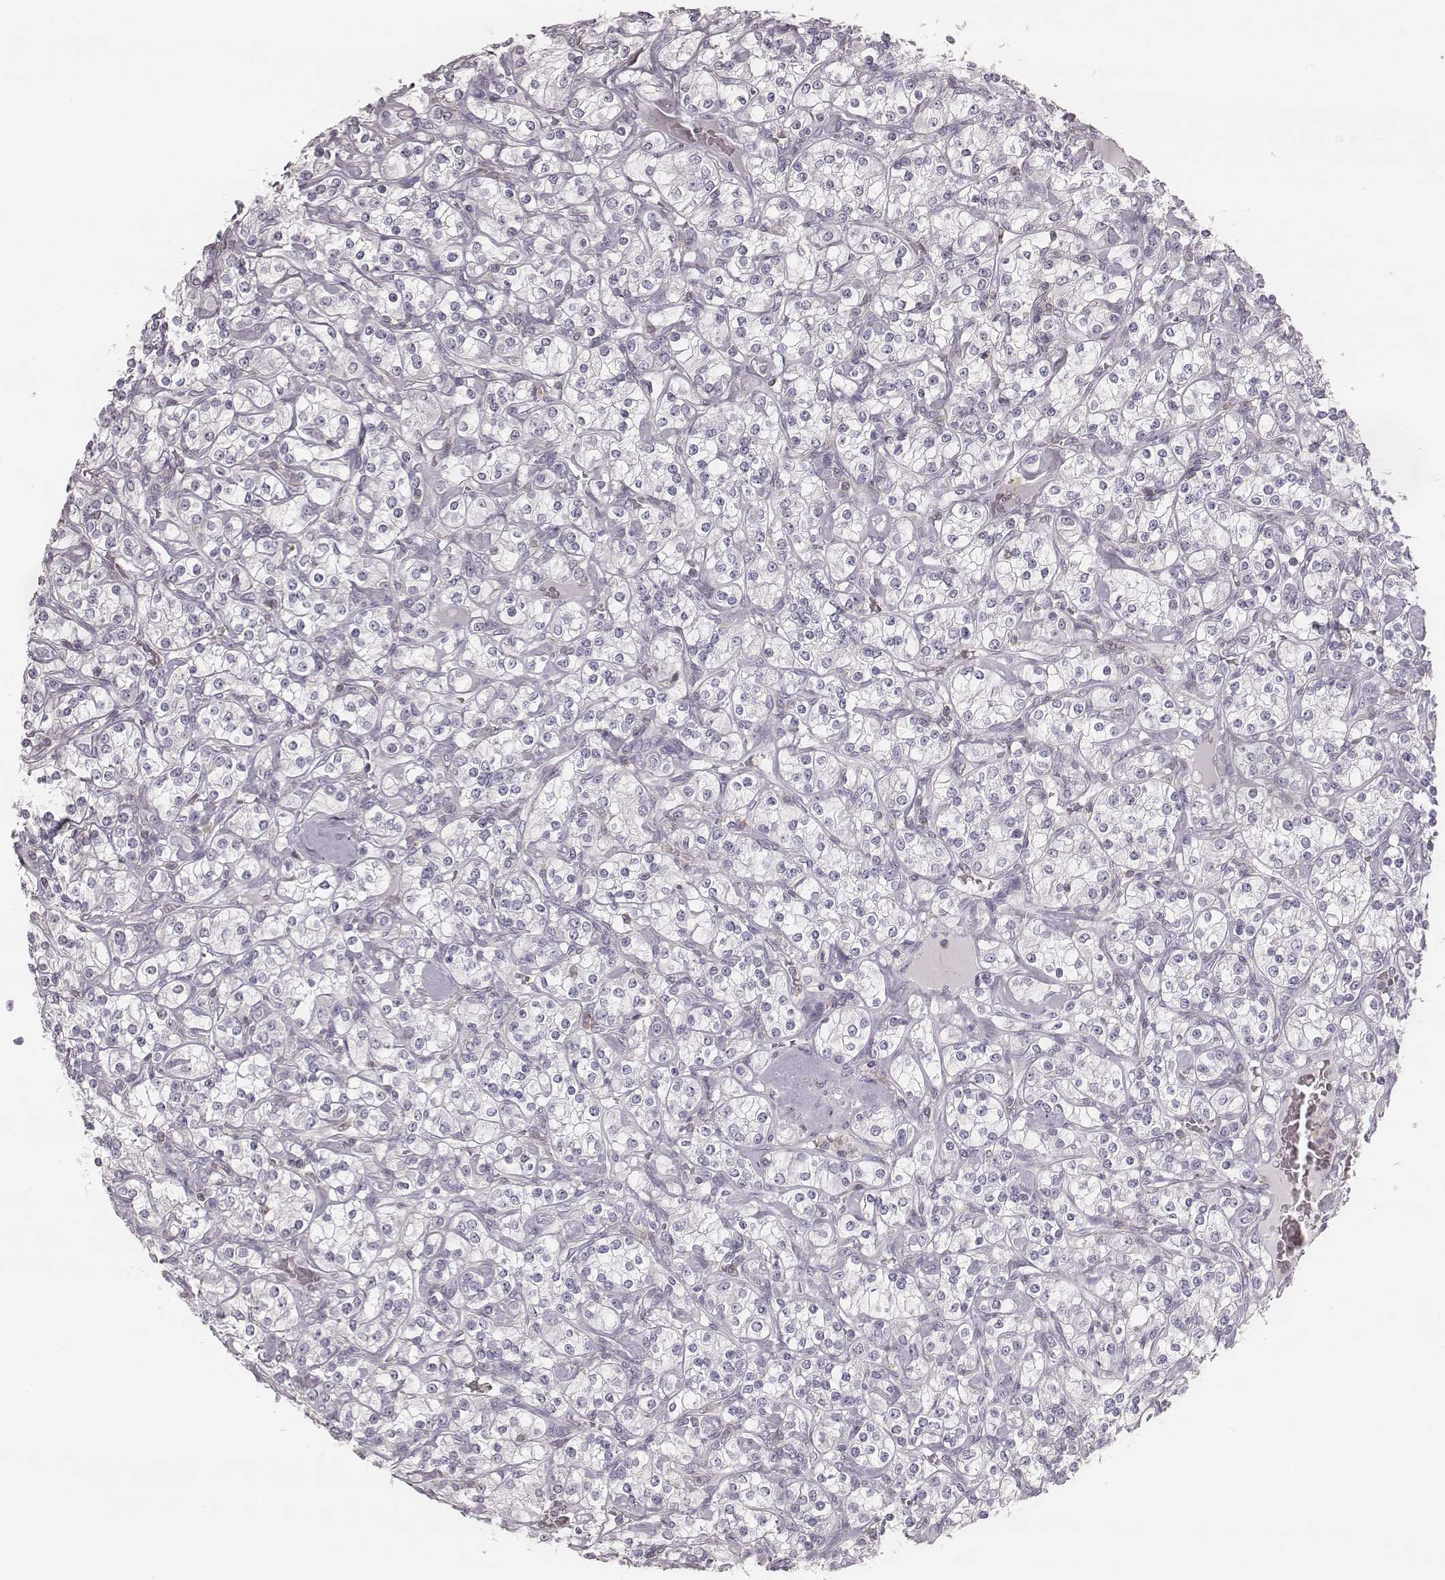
{"staining": {"intensity": "negative", "quantity": "none", "location": "none"}, "tissue": "renal cancer", "cell_type": "Tumor cells", "image_type": "cancer", "snomed": [{"axis": "morphology", "description": "Adenocarcinoma, NOS"}, {"axis": "topography", "description": "Kidney"}], "caption": "Micrograph shows no protein positivity in tumor cells of renal adenocarcinoma tissue. (Immunohistochemistry, brightfield microscopy, high magnification).", "gene": "ZNF365", "patient": {"sex": "male", "age": 77}}